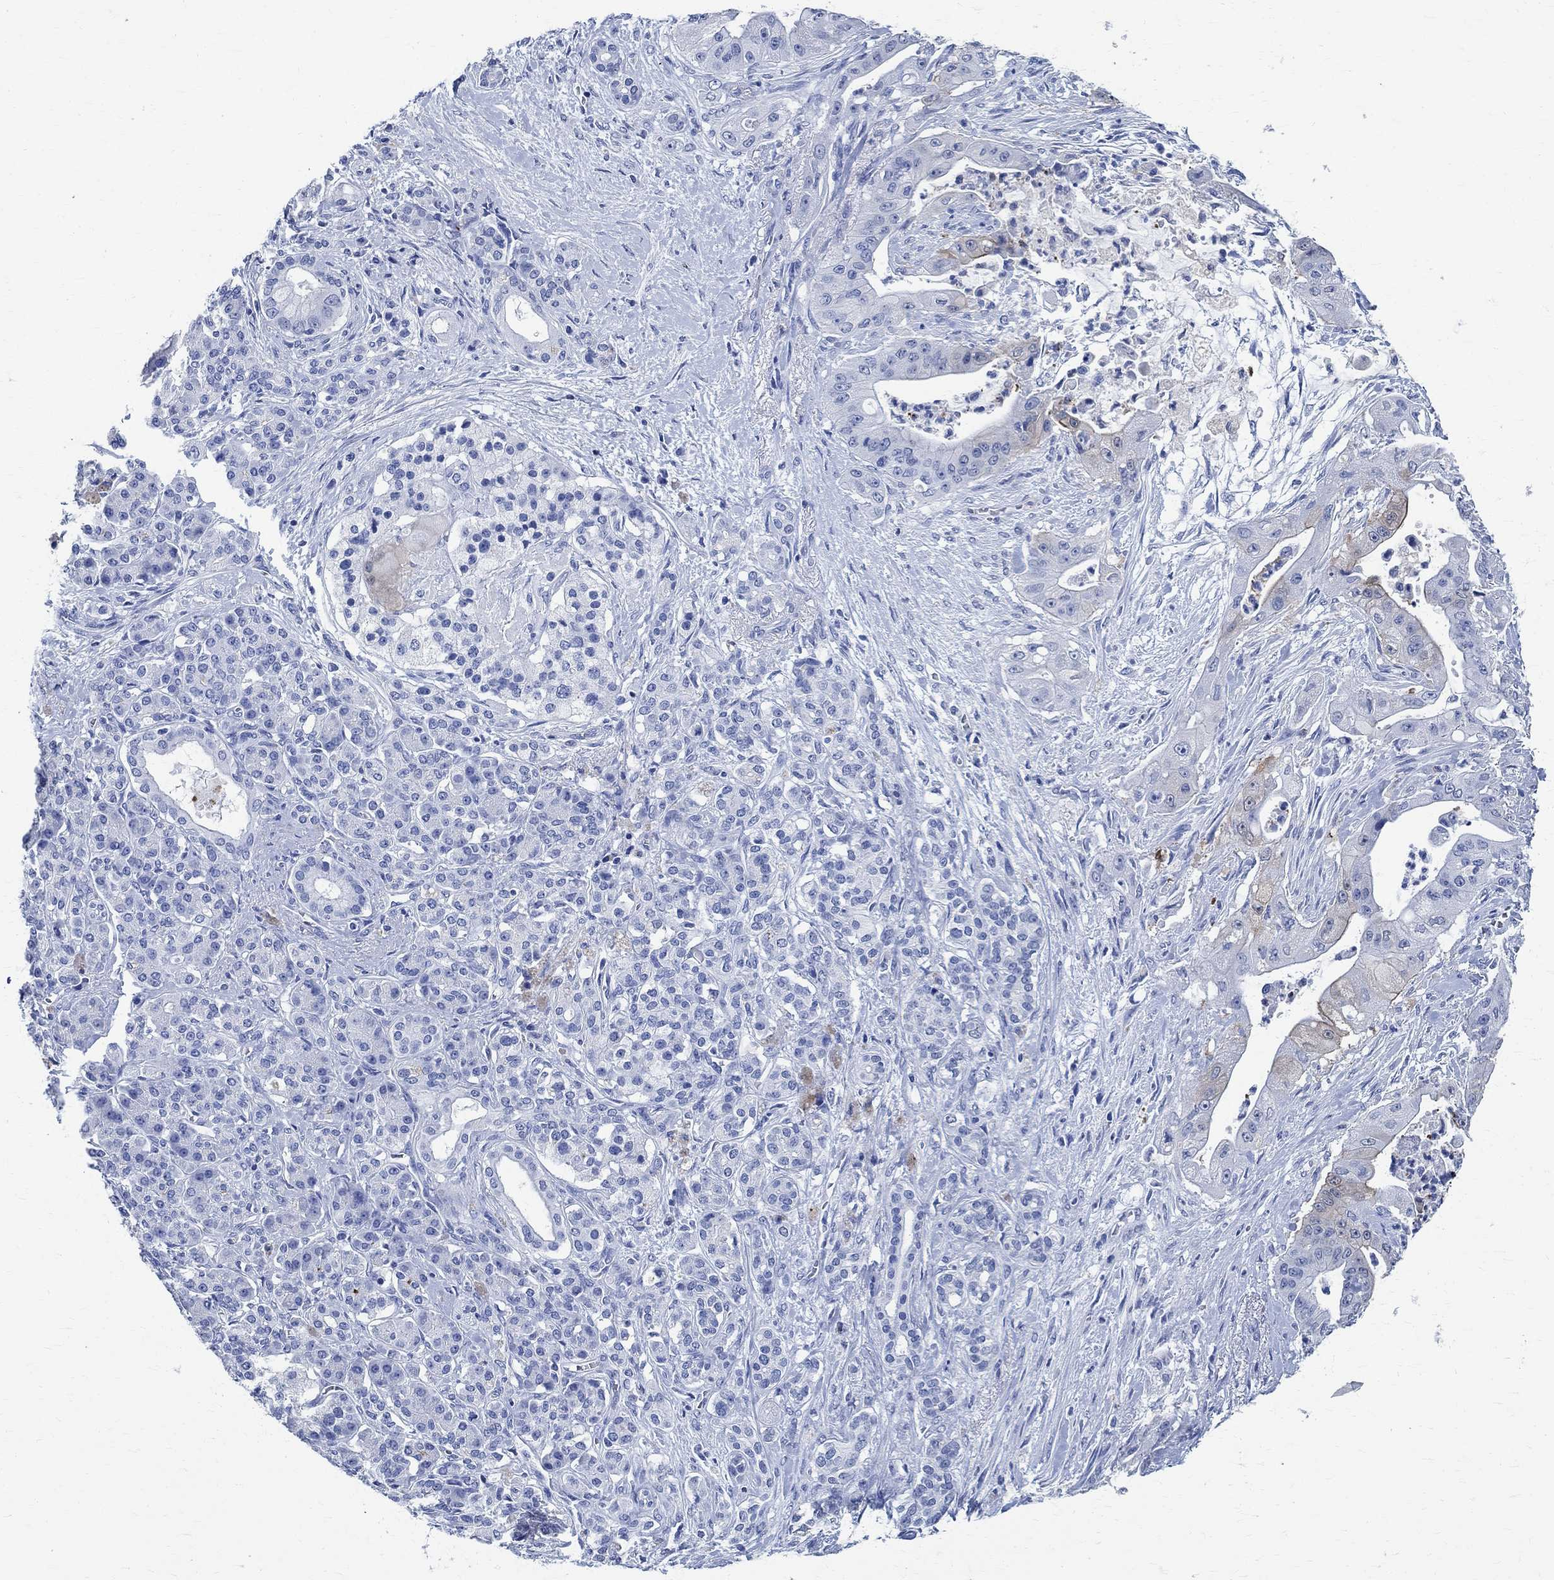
{"staining": {"intensity": "negative", "quantity": "none", "location": "none"}, "tissue": "pancreatic cancer", "cell_type": "Tumor cells", "image_type": "cancer", "snomed": [{"axis": "morphology", "description": "Normal tissue, NOS"}, {"axis": "morphology", "description": "Inflammation, NOS"}, {"axis": "morphology", "description": "Adenocarcinoma, NOS"}, {"axis": "topography", "description": "Pancreas"}], "caption": "An immunohistochemistry (IHC) image of adenocarcinoma (pancreatic) is shown. There is no staining in tumor cells of adenocarcinoma (pancreatic).", "gene": "TMEM221", "patient": {"sex": "male", "age": 57}}